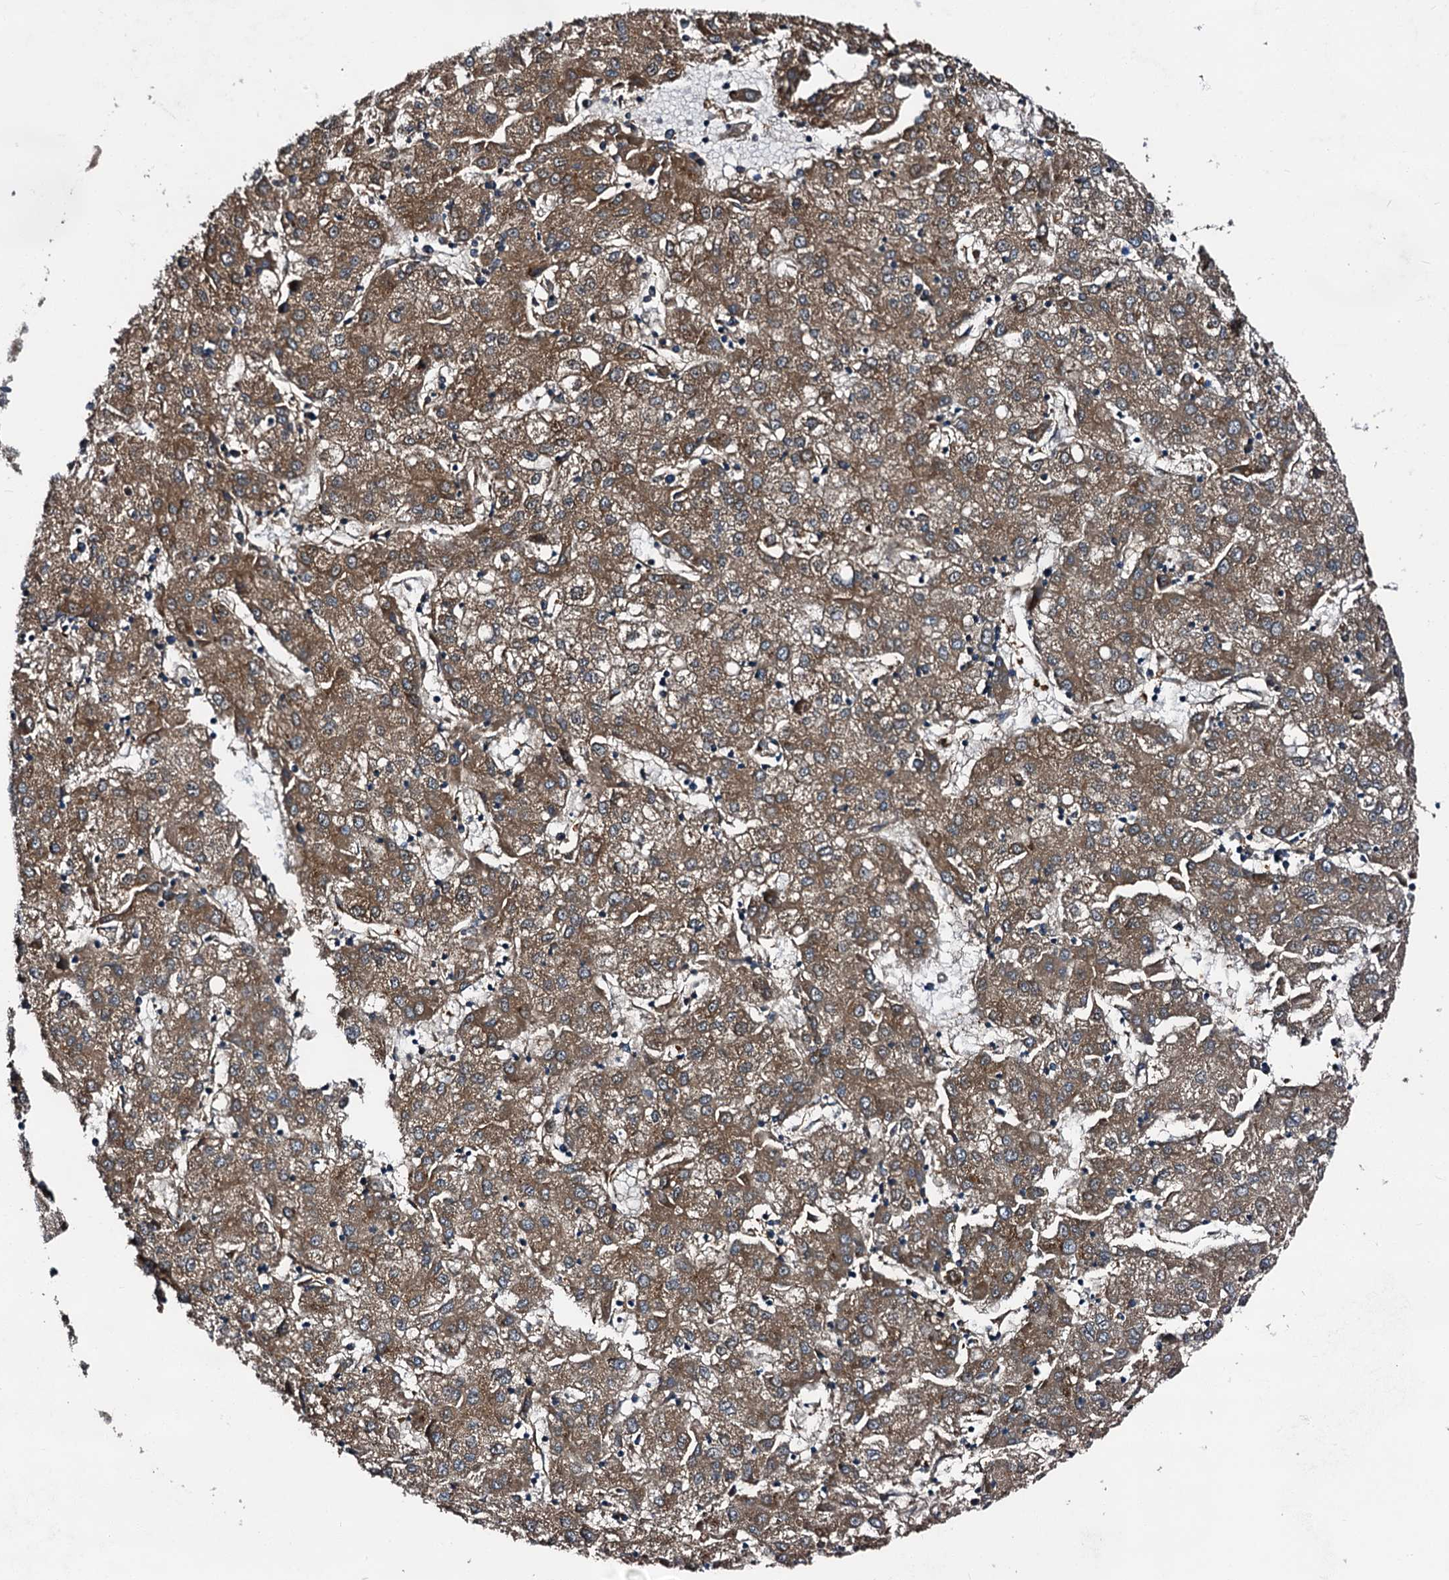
{"staining": {"intensity": "moderate", "quantity": ">75%", "location": "cytoplasmic/membranous"}, "tissue": "liver cancer", "cell_type": "Tumor cells", "image_type": "cancer", "snomed": [{"axis": "morphology", "description": "Carcinoma, Hepatocellular, NOS"}, {"axis": "topography", "description": "Liver"}], "caption": "A high-resolution micrograph shows immunohistochemistry staining of liver hepatocellular carcinoma, which exhibits moderate cytoplasmic/membranous staining in about >75% of tumor cells.", "gene": "PEX5", "patient": {"sex": "male", "age": 72}}